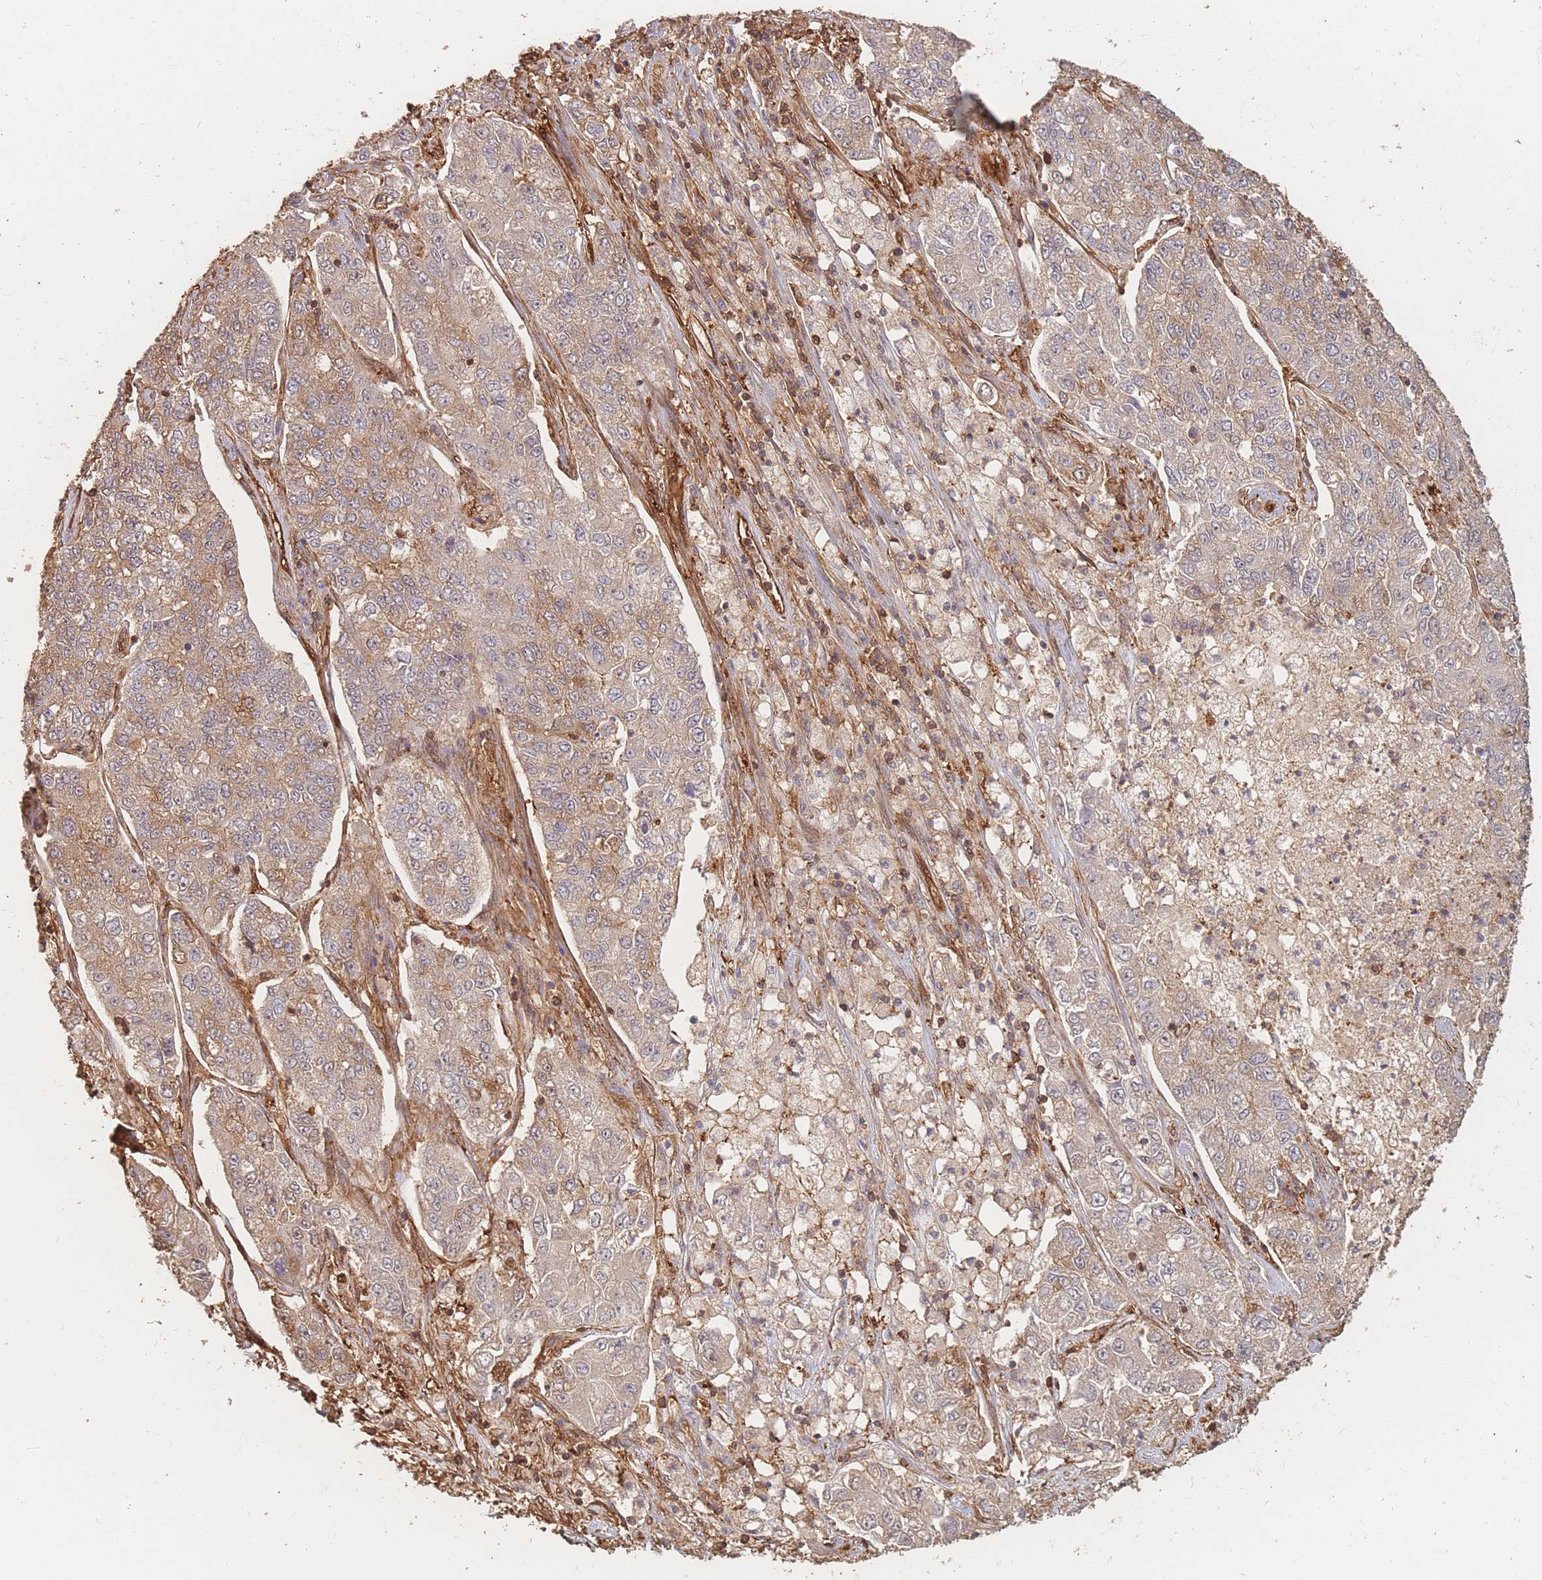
{"staining": {"intensity": "moderate", "quantity": ">75%", "location": "cytoplasmic/membranous"}, "tissue": "lung cancer", "cell_type": "Tumor cells", "image_type": "cancer", "snomed": [{"axis": "morphology", "description": "Adenocarcinoma, NOS"}, {"axis": "topography", "description": "Lung"}], "caption": "Lung adenocarcinoma stained with immunohistochemistry demonstrates moderate cytoplasmic/membranous expression in approximately >75% of tumor cells. The staining was performed using DAB to visualize the protein expression in brown, while the nuclei were stained in blue with hematoxylin (Magnification: 20x).", "gene": "PLS3", "patient": {"sex": "male", "age": 49}}